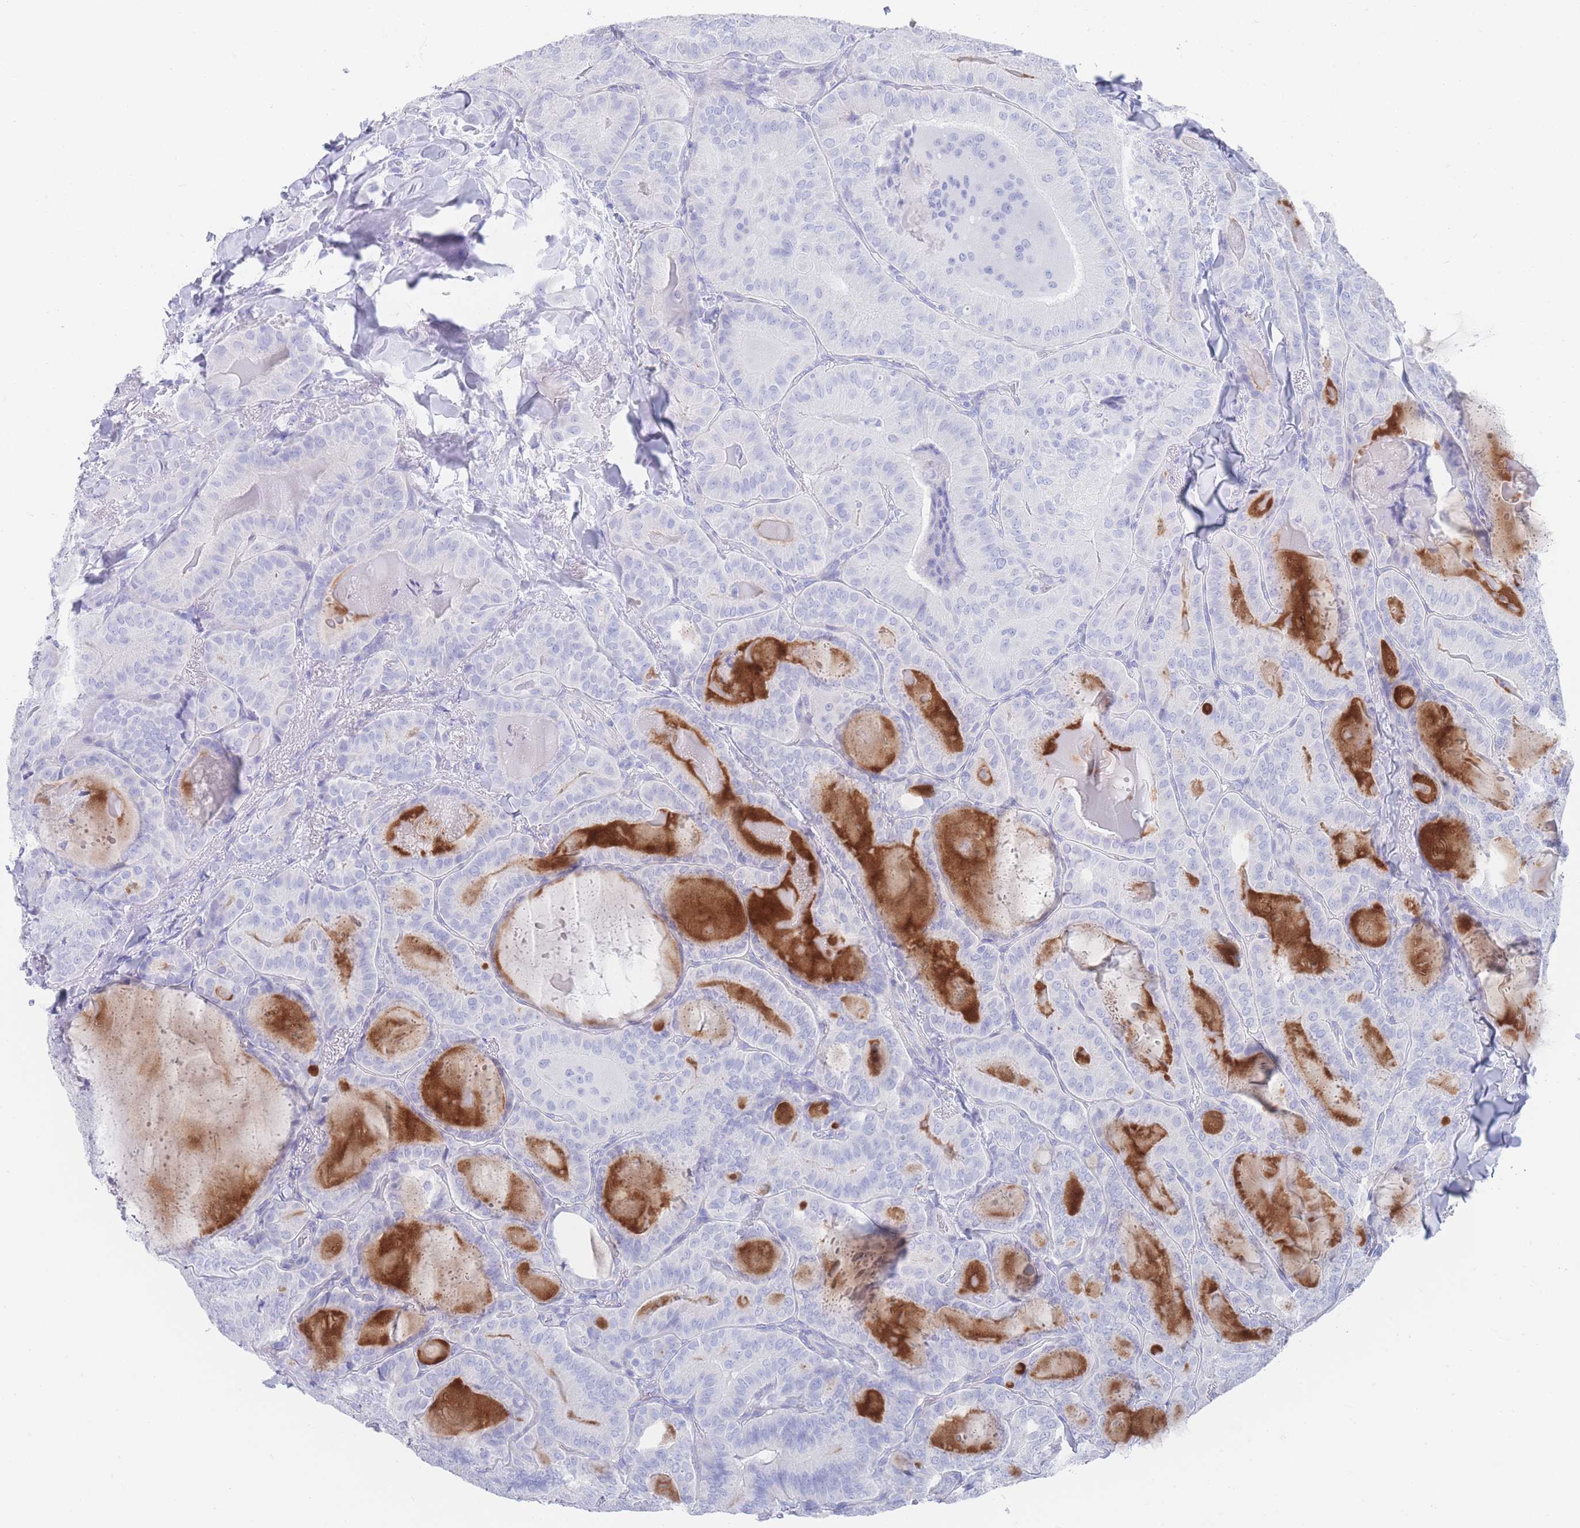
{"staining": {"intensity": "negative", "quantity": "none", "location": "none"}, "tissue": "thyroid cancer", "cell_type": "Tumor cells", "image_type": "cancer", "snomed": [{"axis": "morphology", "description": "Papillary adenocarcinoma, NOS"}, {"axis": "topography", "description": "Thyroid gland"}], "caption": "The immunohistochemistry (IHC) histopathology image has no significant staining in tumor cells of thyroid papillary adenocarcinoma tissue.", "gene": "LRRC37A", "patient": {"sex": "female", "age": 68}}